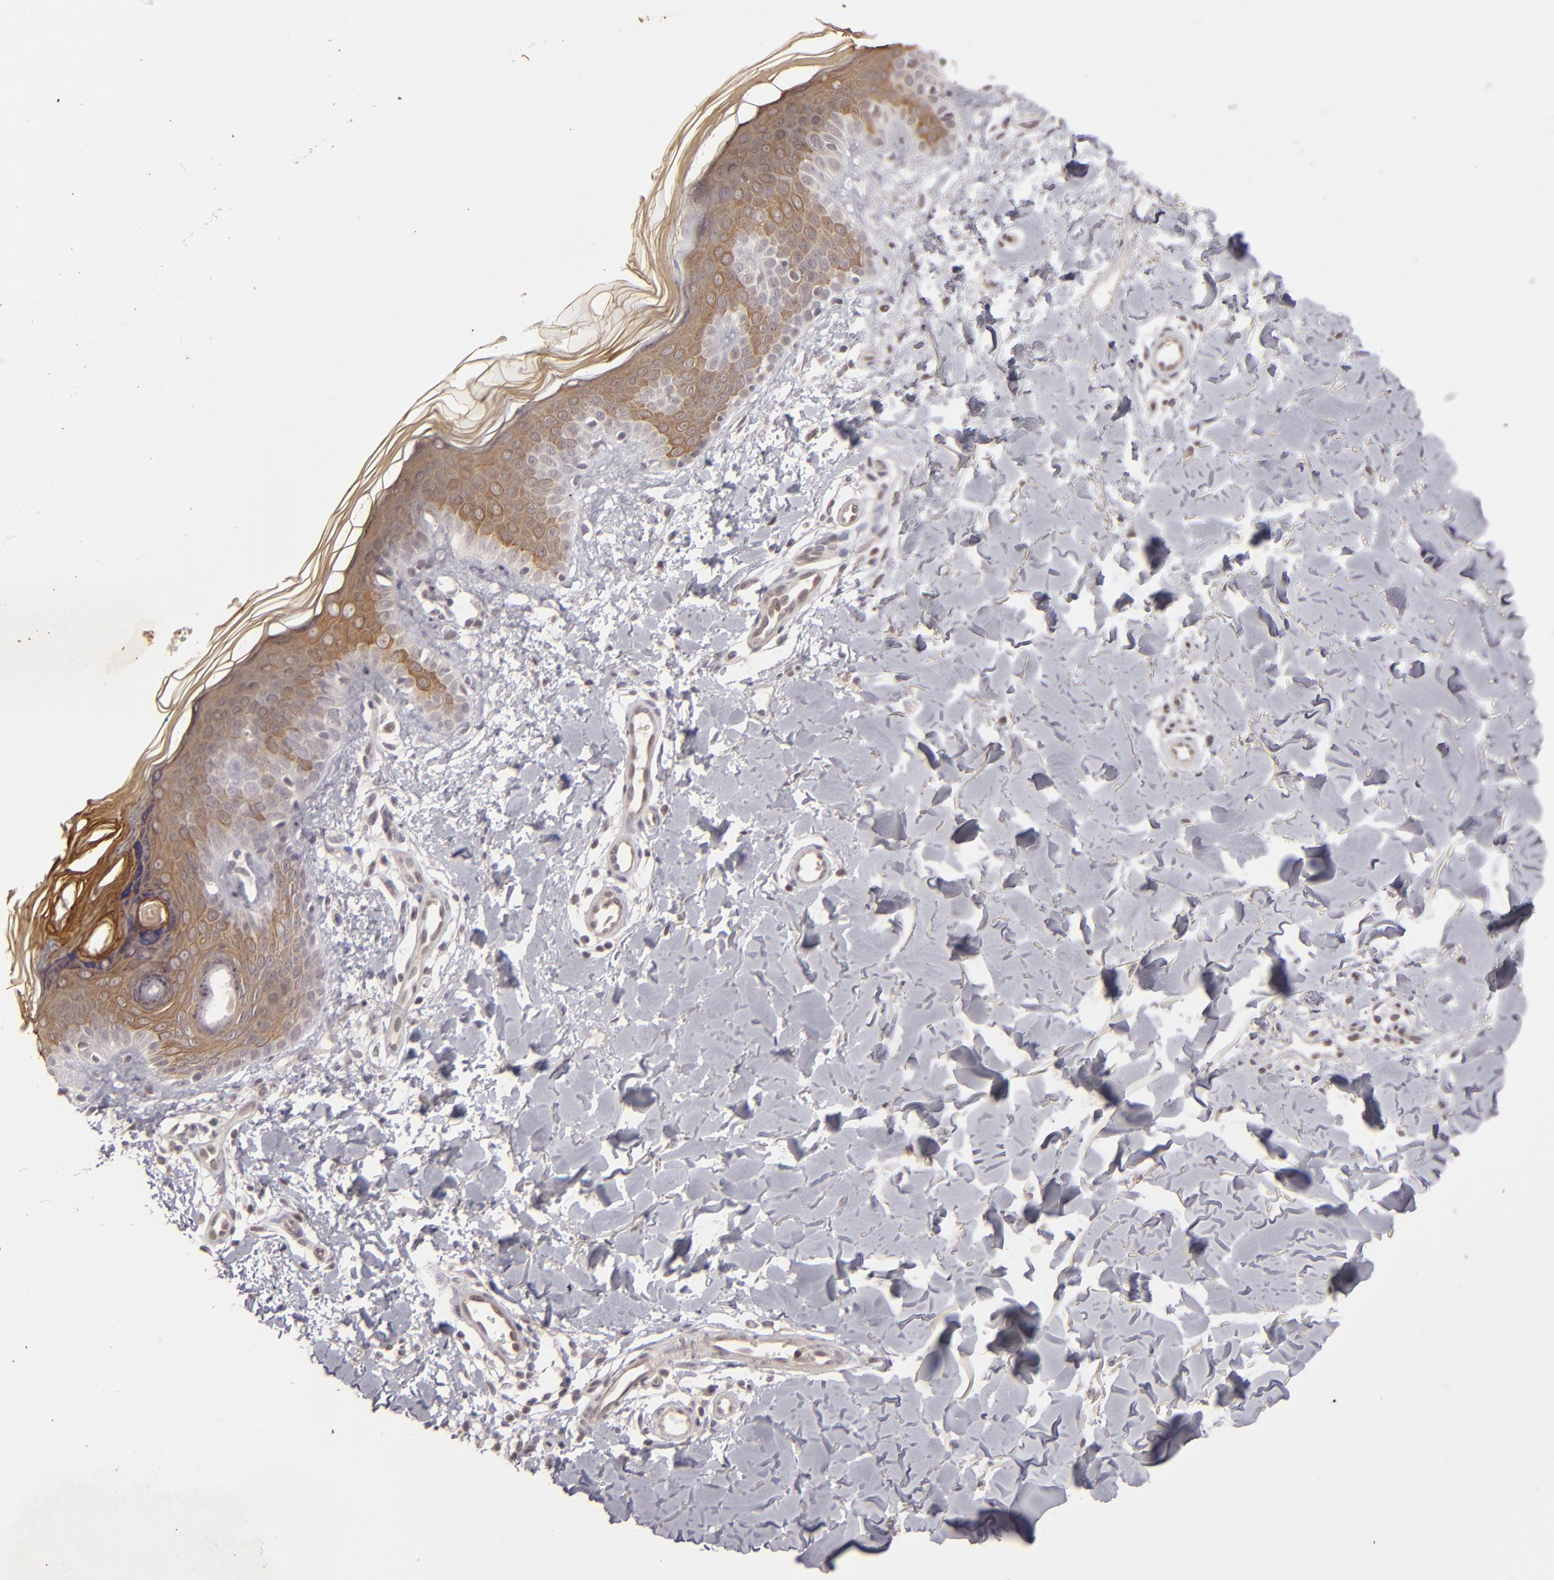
{"staining": {"intensity": "negative", "quantity": "none", "location": "none"}, "tissue": "skin", "cell_type": "Fibroblasts", "image_type": "normal", "snomed": [{"axis": "morphology", "description": "Normal tissue, NOS"}, {"axis": "topography", "description": "Skin"}], "caption": "DAB (3,3'-diaminobenzidine) immunohistochemical staining of unremarkable human skin shows no significant positivity in fibroblasts.", "gene": "DFFA", "patient": {"sex": "male", "age": 32}}